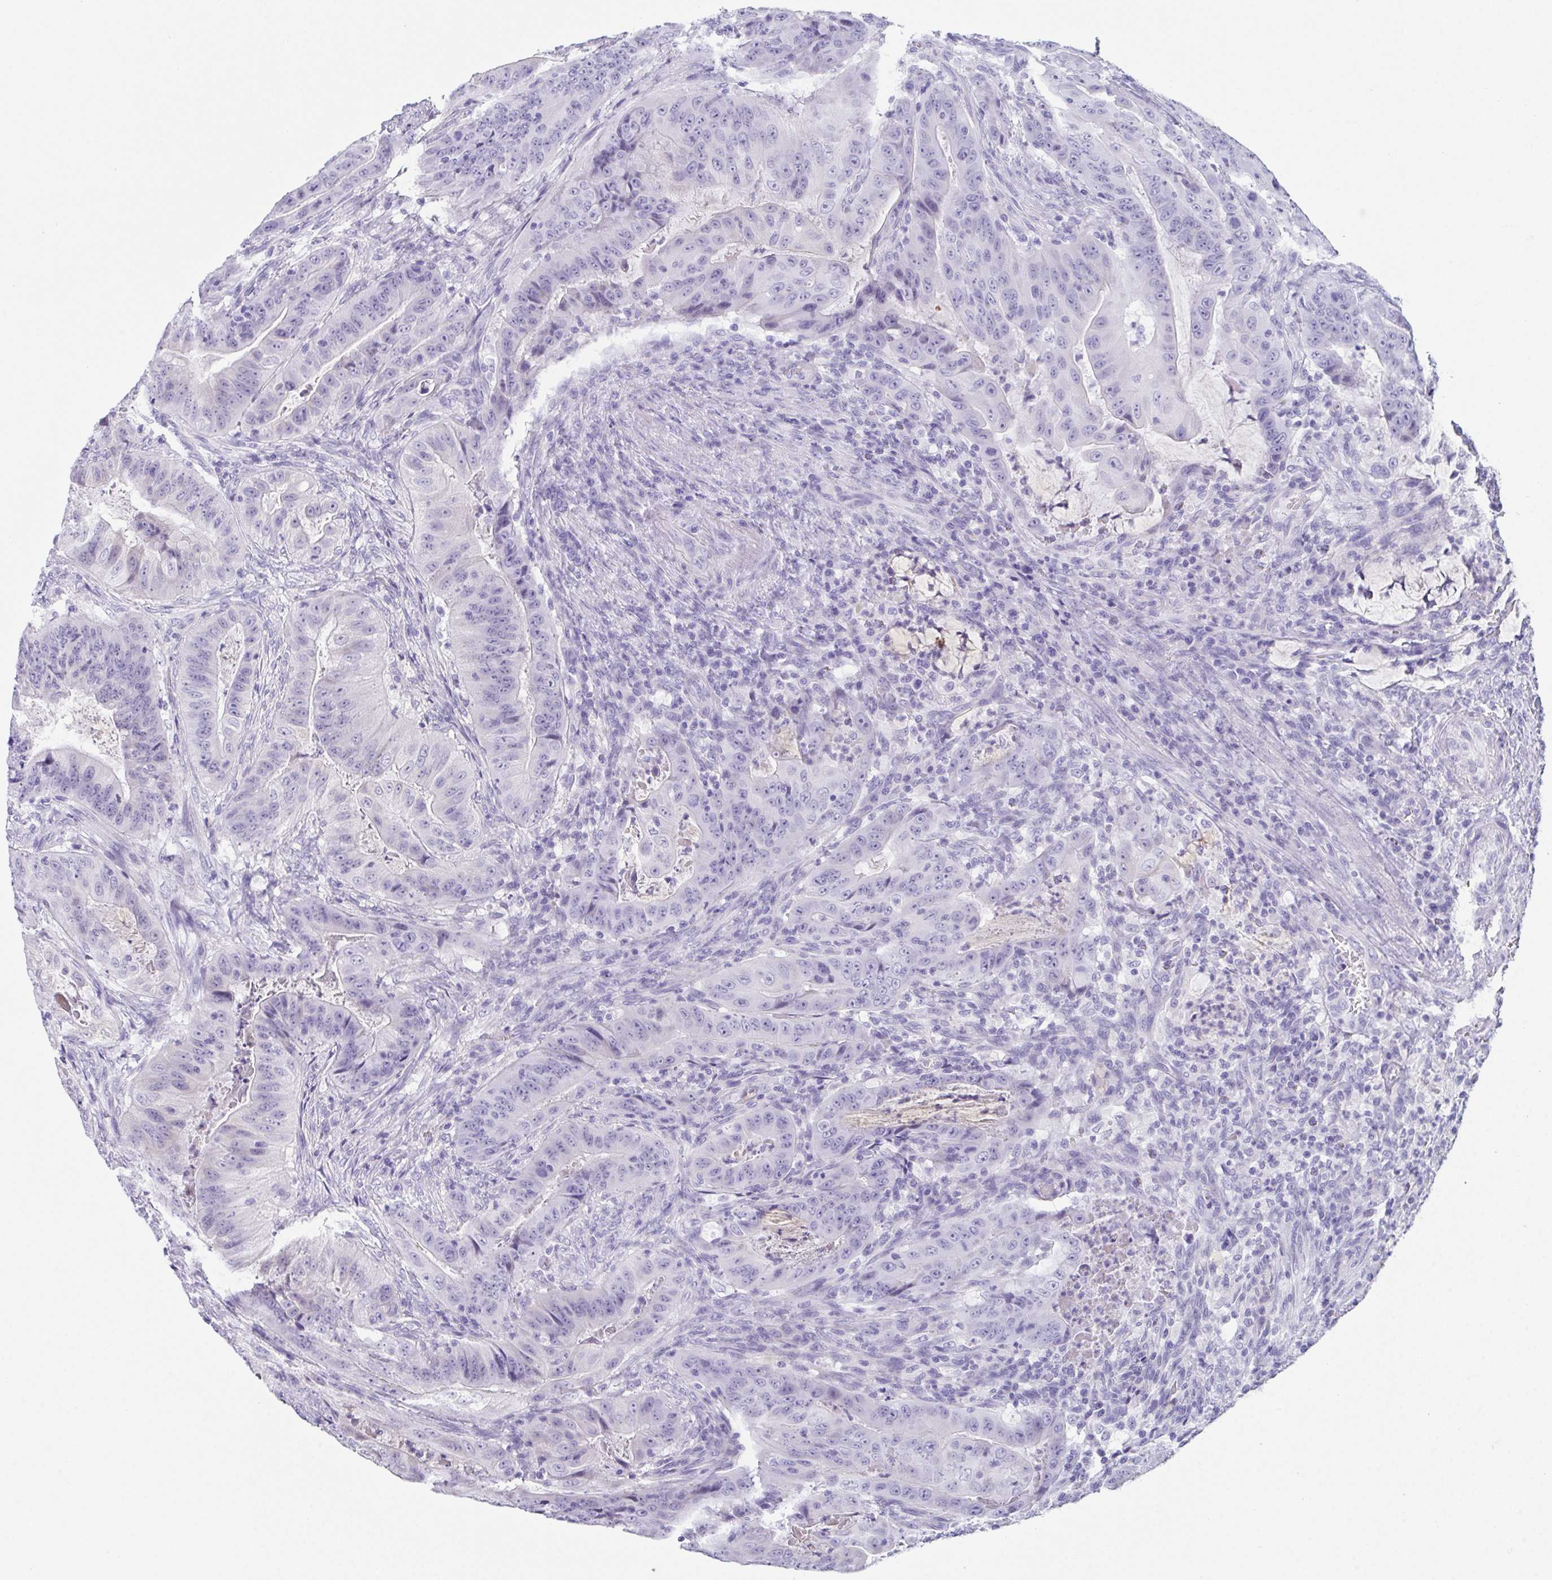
{"staining": {"intensity": "negative", "quantity": "none", "location": "none"}, "tissue": "colorectal cancer", "cell_type": "Tumor cells", "image_type": "cancer", "snomed": [{"axis": "morphology", "description": "Adenocarcinoma, NOS"}, {"axis": "topography", "description": "Colon"}], "caption": "This is an immunohistochemistry histopathology image of colorectal adenocarcinoma. There is no staining in tumor cells.", "gene": "TEX19", "patient": {"sex": "male", "age": 33}}